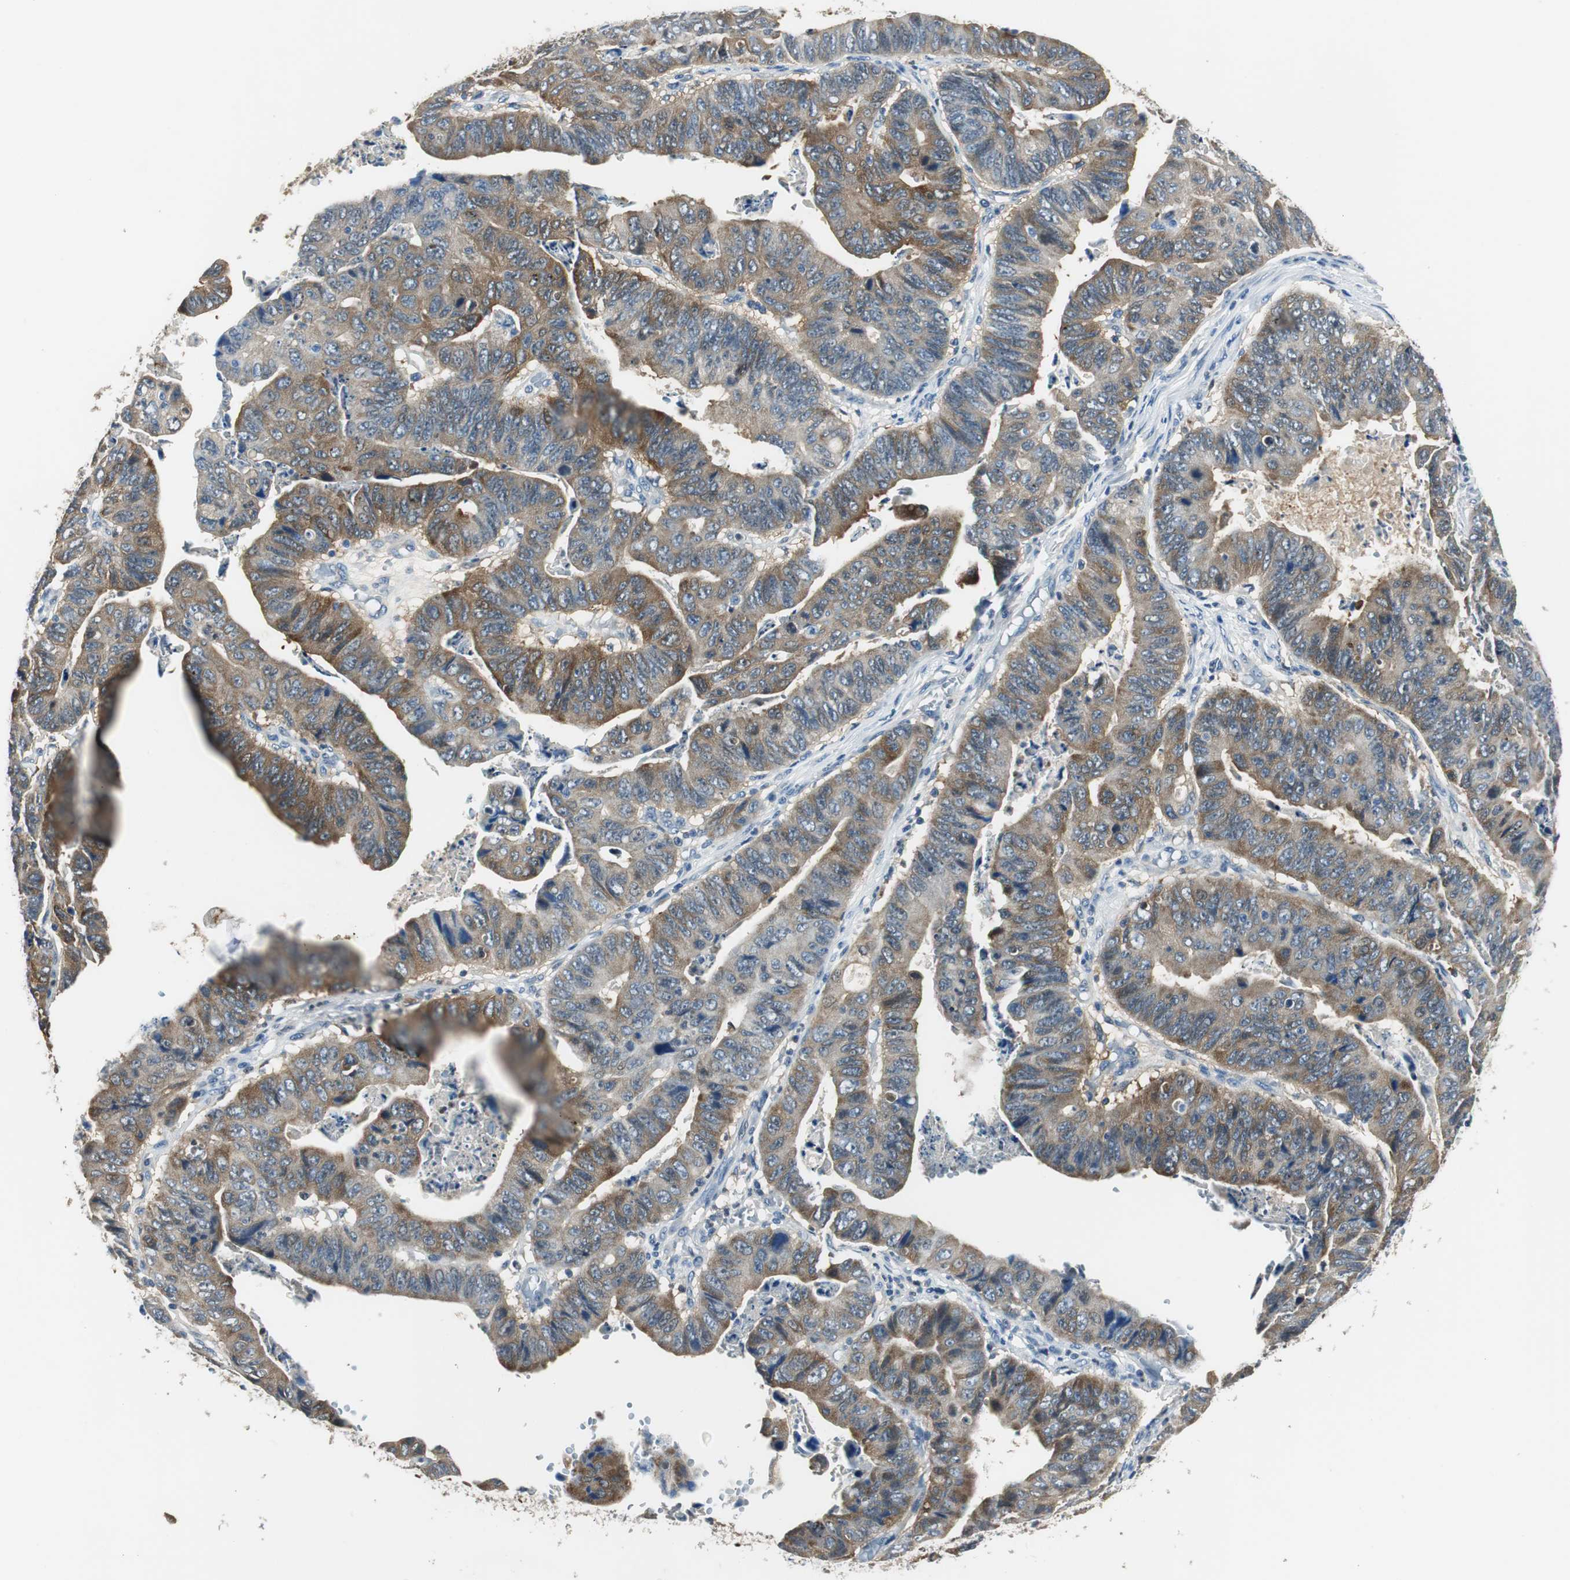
{"staining": {"intensity": "strong", "quantity": "25%-75%", "location": "cytoplasmic/membranous"}, "tissue": "stomach cancer", "cell_type": "Tumor cells", "image_type": "cancer", "snomed": [{"axis": "morphology", "description": "Adenocarcinoma, NOS"}, {"axis": "topography", "description": "Stomach, lower"}], "caption": "Immunohistochemistry image of stomach adenocarcinoma stained for a protein (brown), which shows high levels of strong cytoplasmic/membranous positivity in about 25%-75% of tumor cells.", "gene": "ME1", "patient": {"sex": "male", "age": 77}}